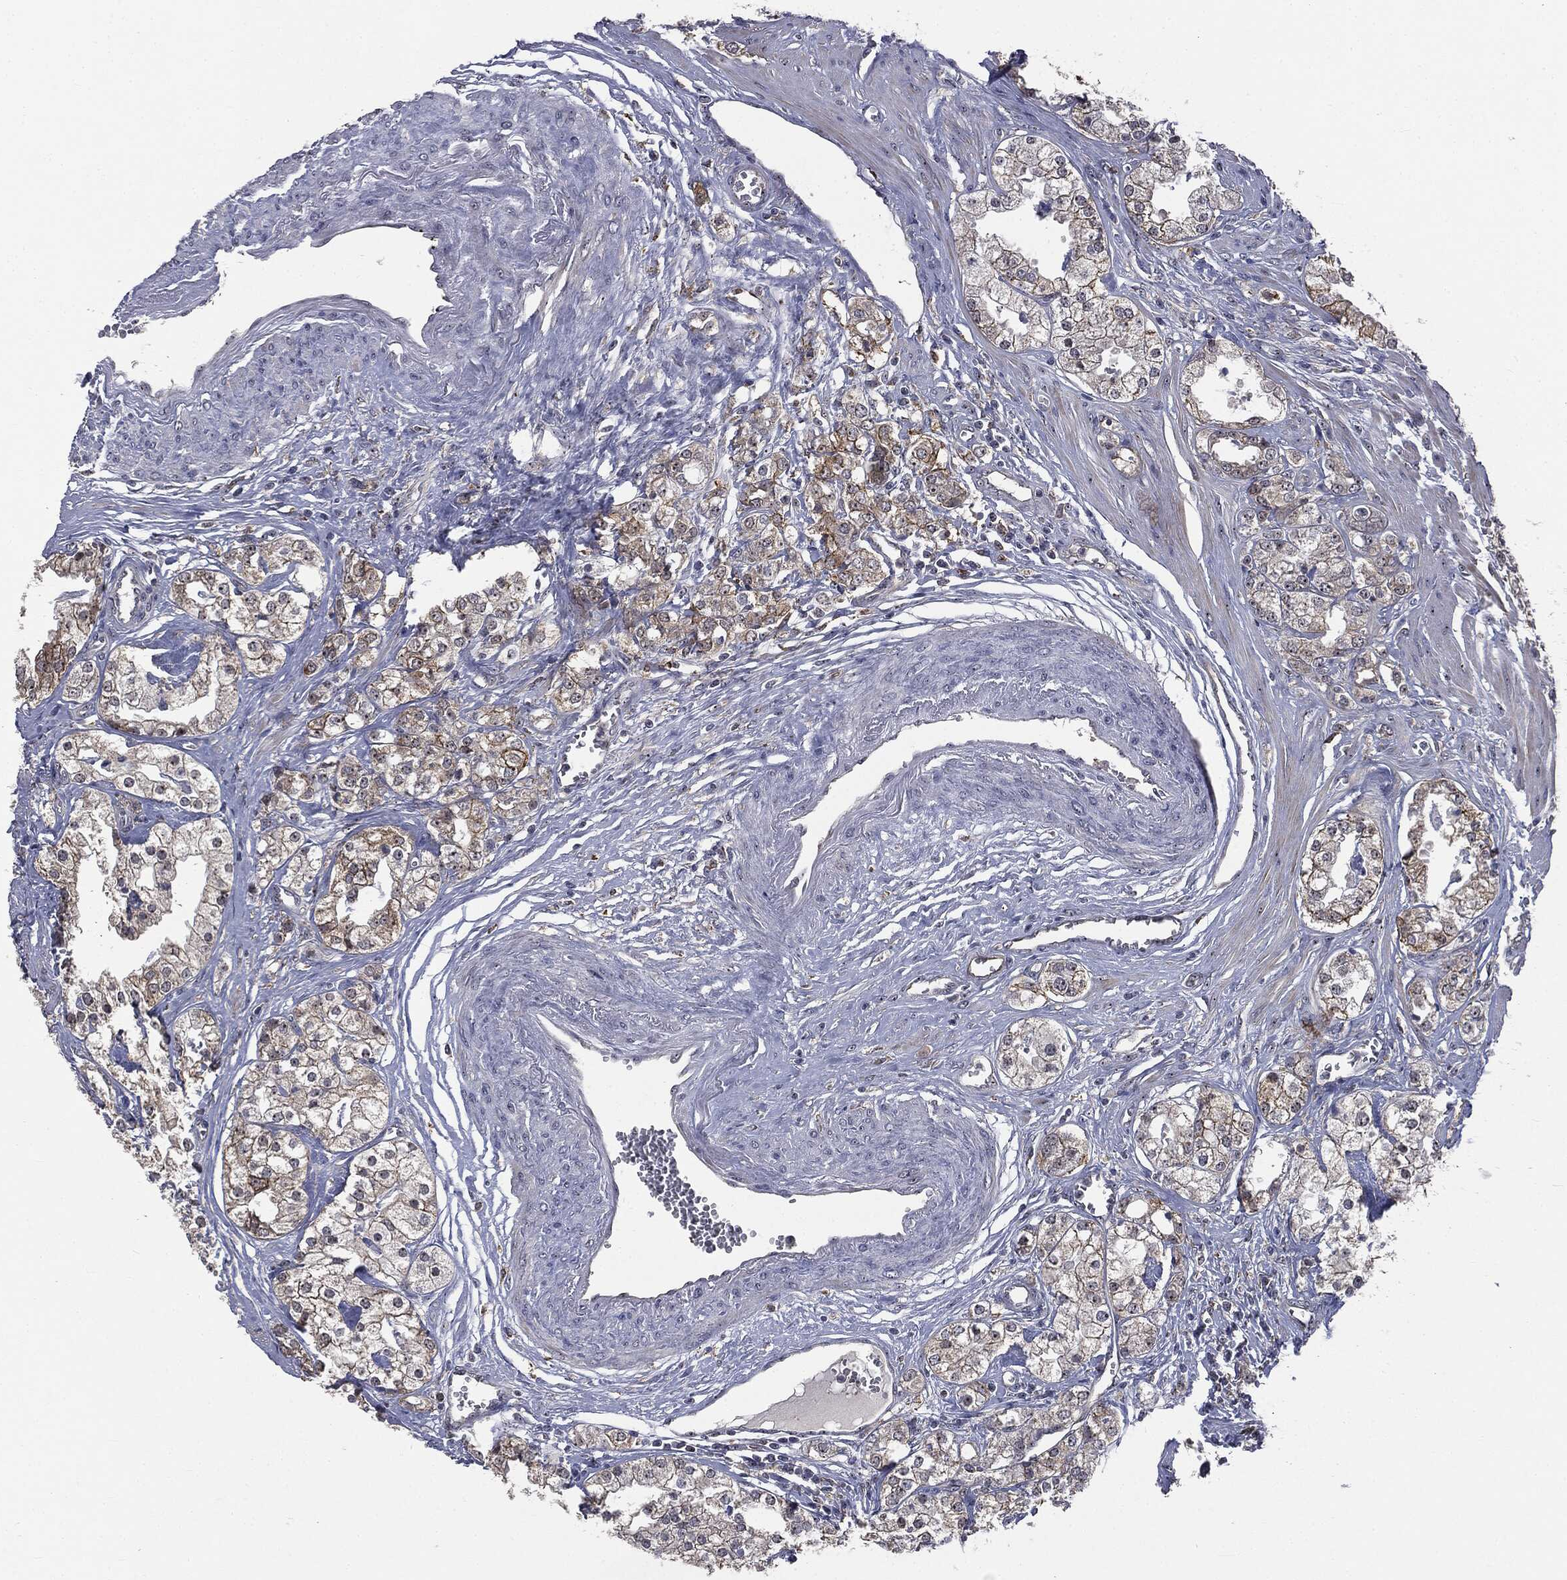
{"staining": {"intensity": "moderate", "quantity": "25%-75%", "location": "cytoplasmic/membranous"}, "tissue": "prostate cancer", "cell_type": "Tumor cells", "image_type": "cancer", "snomed": [{"axis": "morphology", "description": "Adenocarcinoma, NOS"}, {"axis": "topography", "description": "Prostate and seminal vesicle, NOS"}, {"axis": "topography", "description": "Prostate"}], "caption": "Prostate cancer stained for a protein shows moderate cytoplasmic/membranous positivity in tumor cells. The staining is performed using DAB (3,3'-diaminobenzidine) brown chromogen to label protein expression. The nuclei are counter-stained blue using hematoxylin.", "gene": "TRMT1L", "patient": {"sex": "male", "age": 62}}